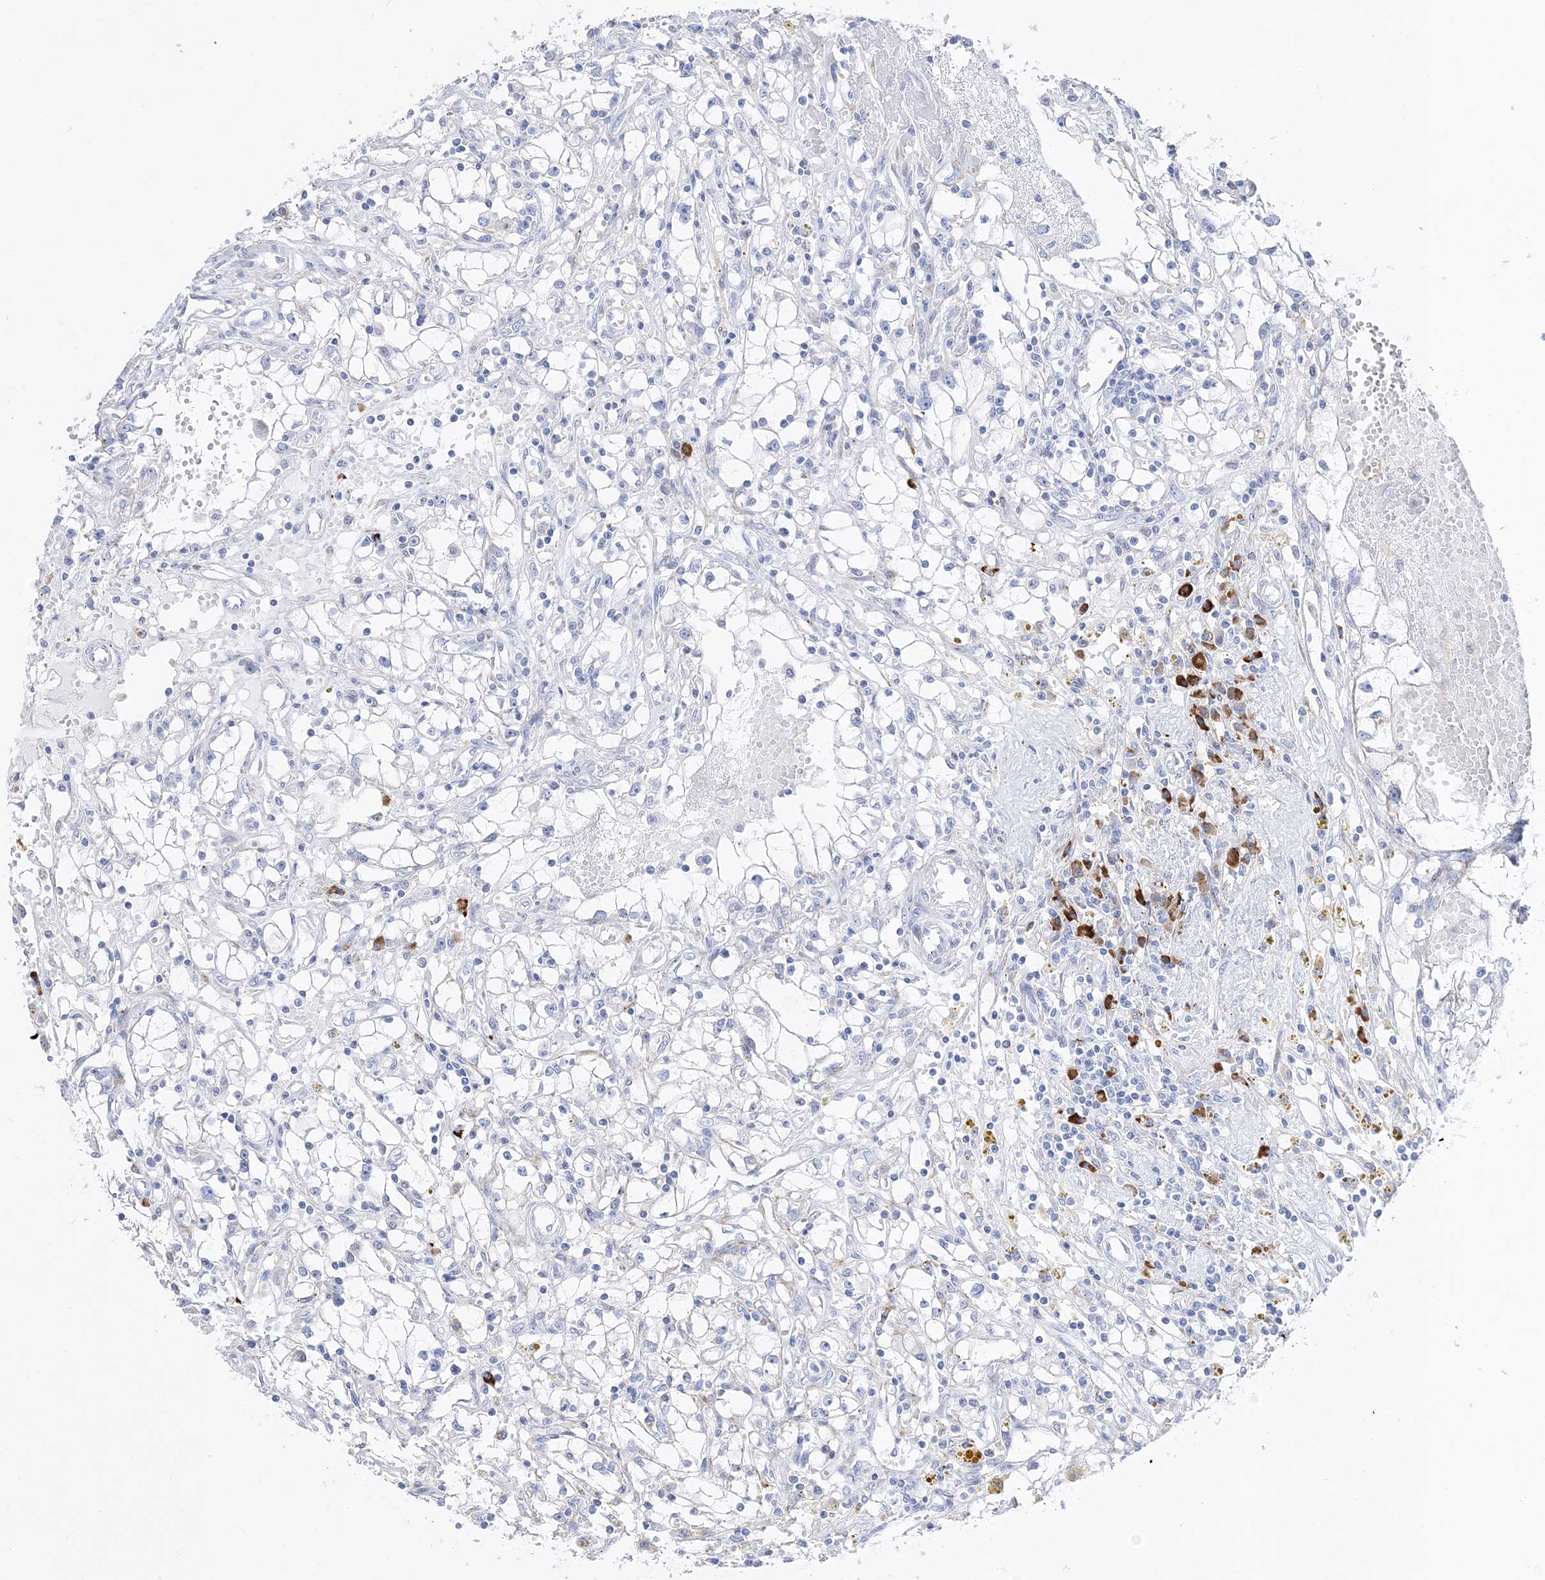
{"staining": {"intensity": "negative", "quantity": "none", "location": "none"}, "tissue": "renal cancer", "cell_type": "Tumor cells", "image_type": "cancer", "snomed": [{"axis": "morphology", "description": "Adenocarcinoma, NOS"}, {"axis": "topography", "description": "Kidney"}], "caption": "A micrograph of human renal adenocarcinoma is negative for staining in tumor cells.", "gene": "TSPYL6", "patient": {"sex": "male", "age": 56}}